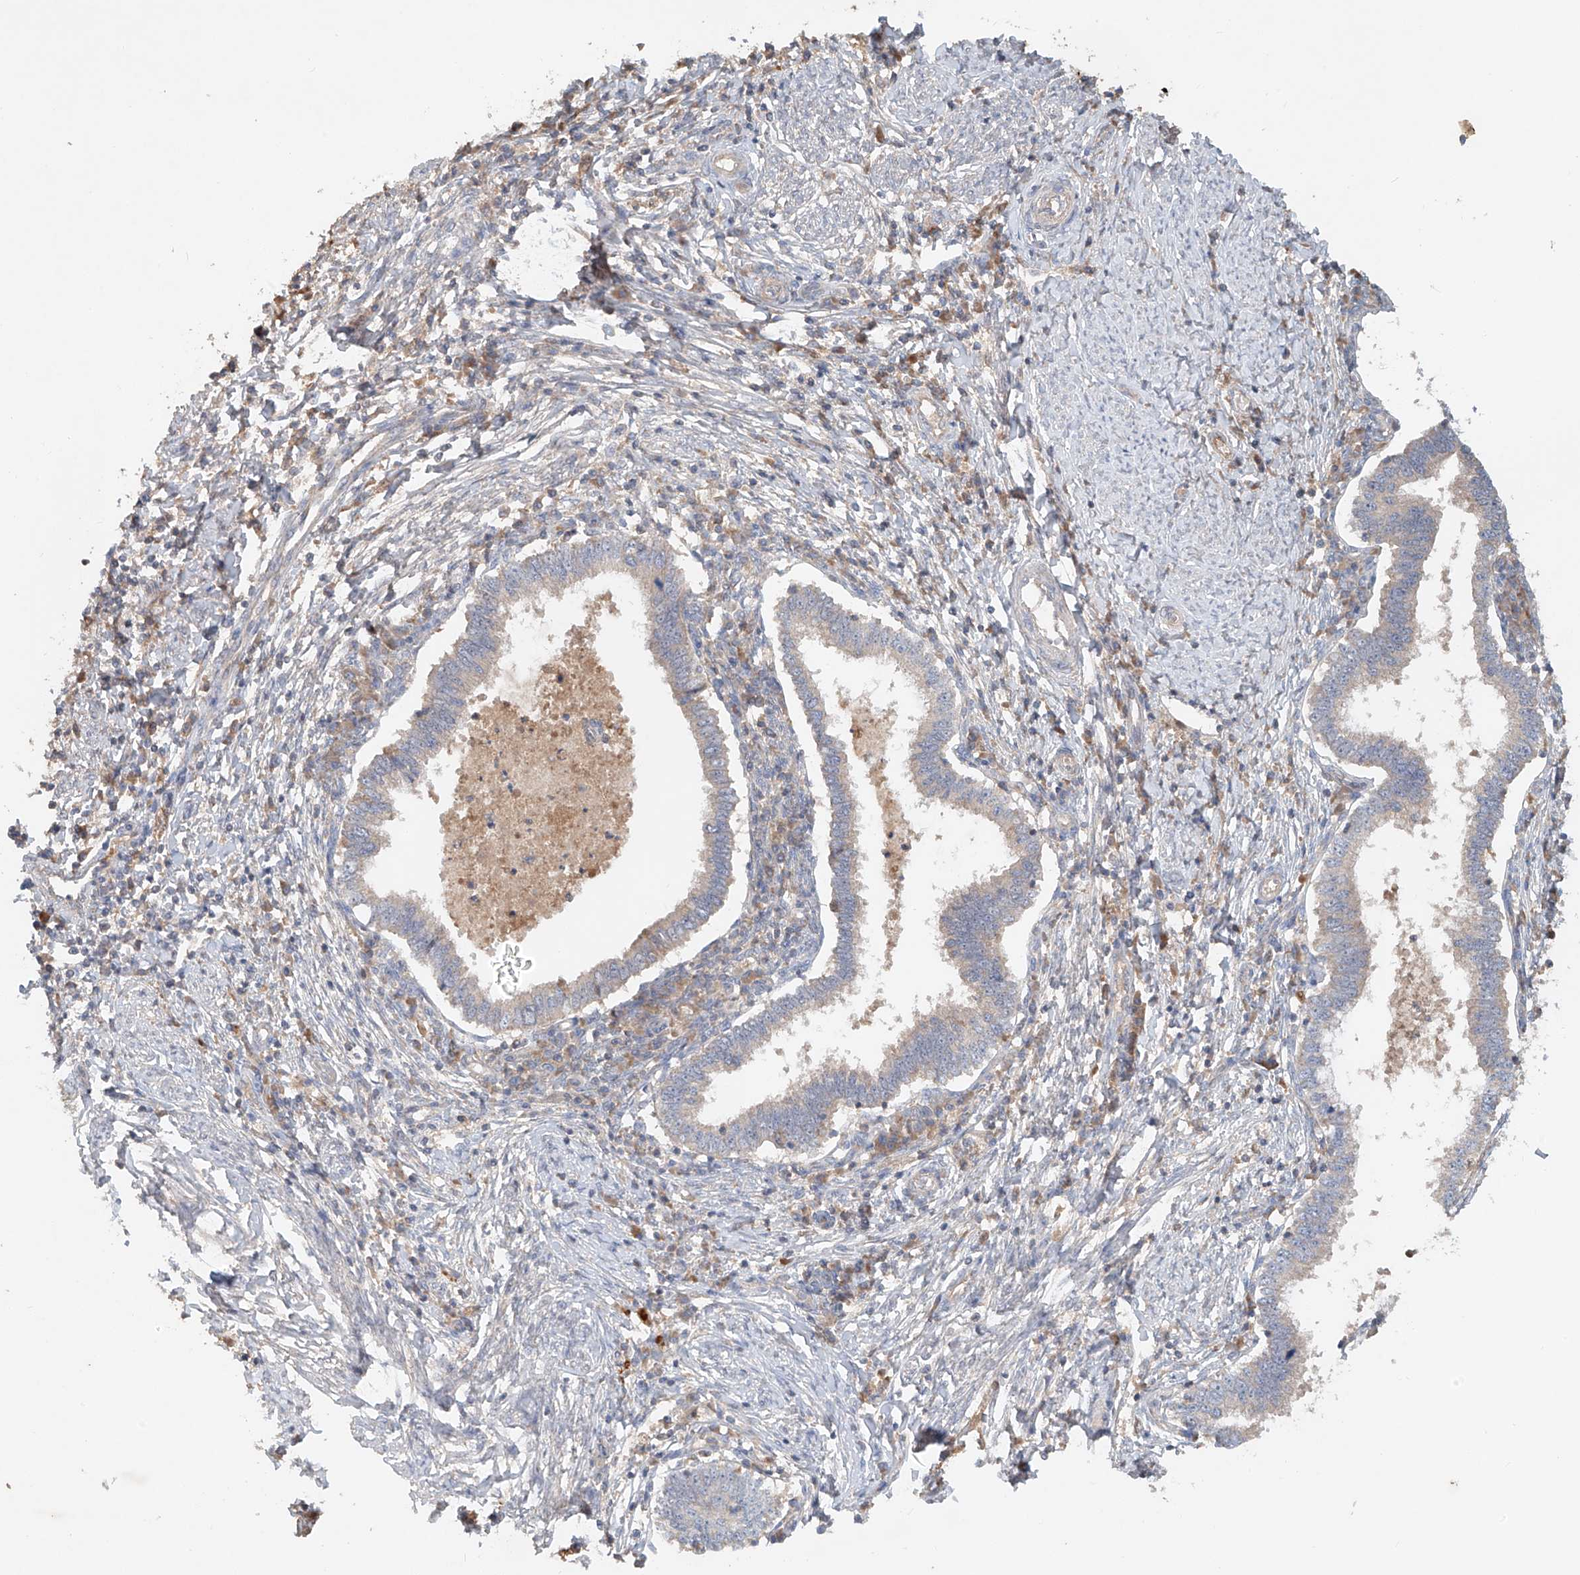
{"staining": {"intensity": "weak", "quantity": "<25%", "location": "cytoplasmic/membranous"}, "tissue": "cervical cancer", "cell_type": "Tumor cells", "image_type": "cancer", "snomed": [{"axis": "morphology", "description": "Adenocarcinoma, NOS"}, {"axis": "topography", "description": "Cervix"}], "caption": "This is an immunohistochemistry (IHC) micrograph of adenocarcinoma (cervical). There is no positivity in tumor cells.", "gene": "GNB1L", "patient": {"sex": "female", "age": 36}}